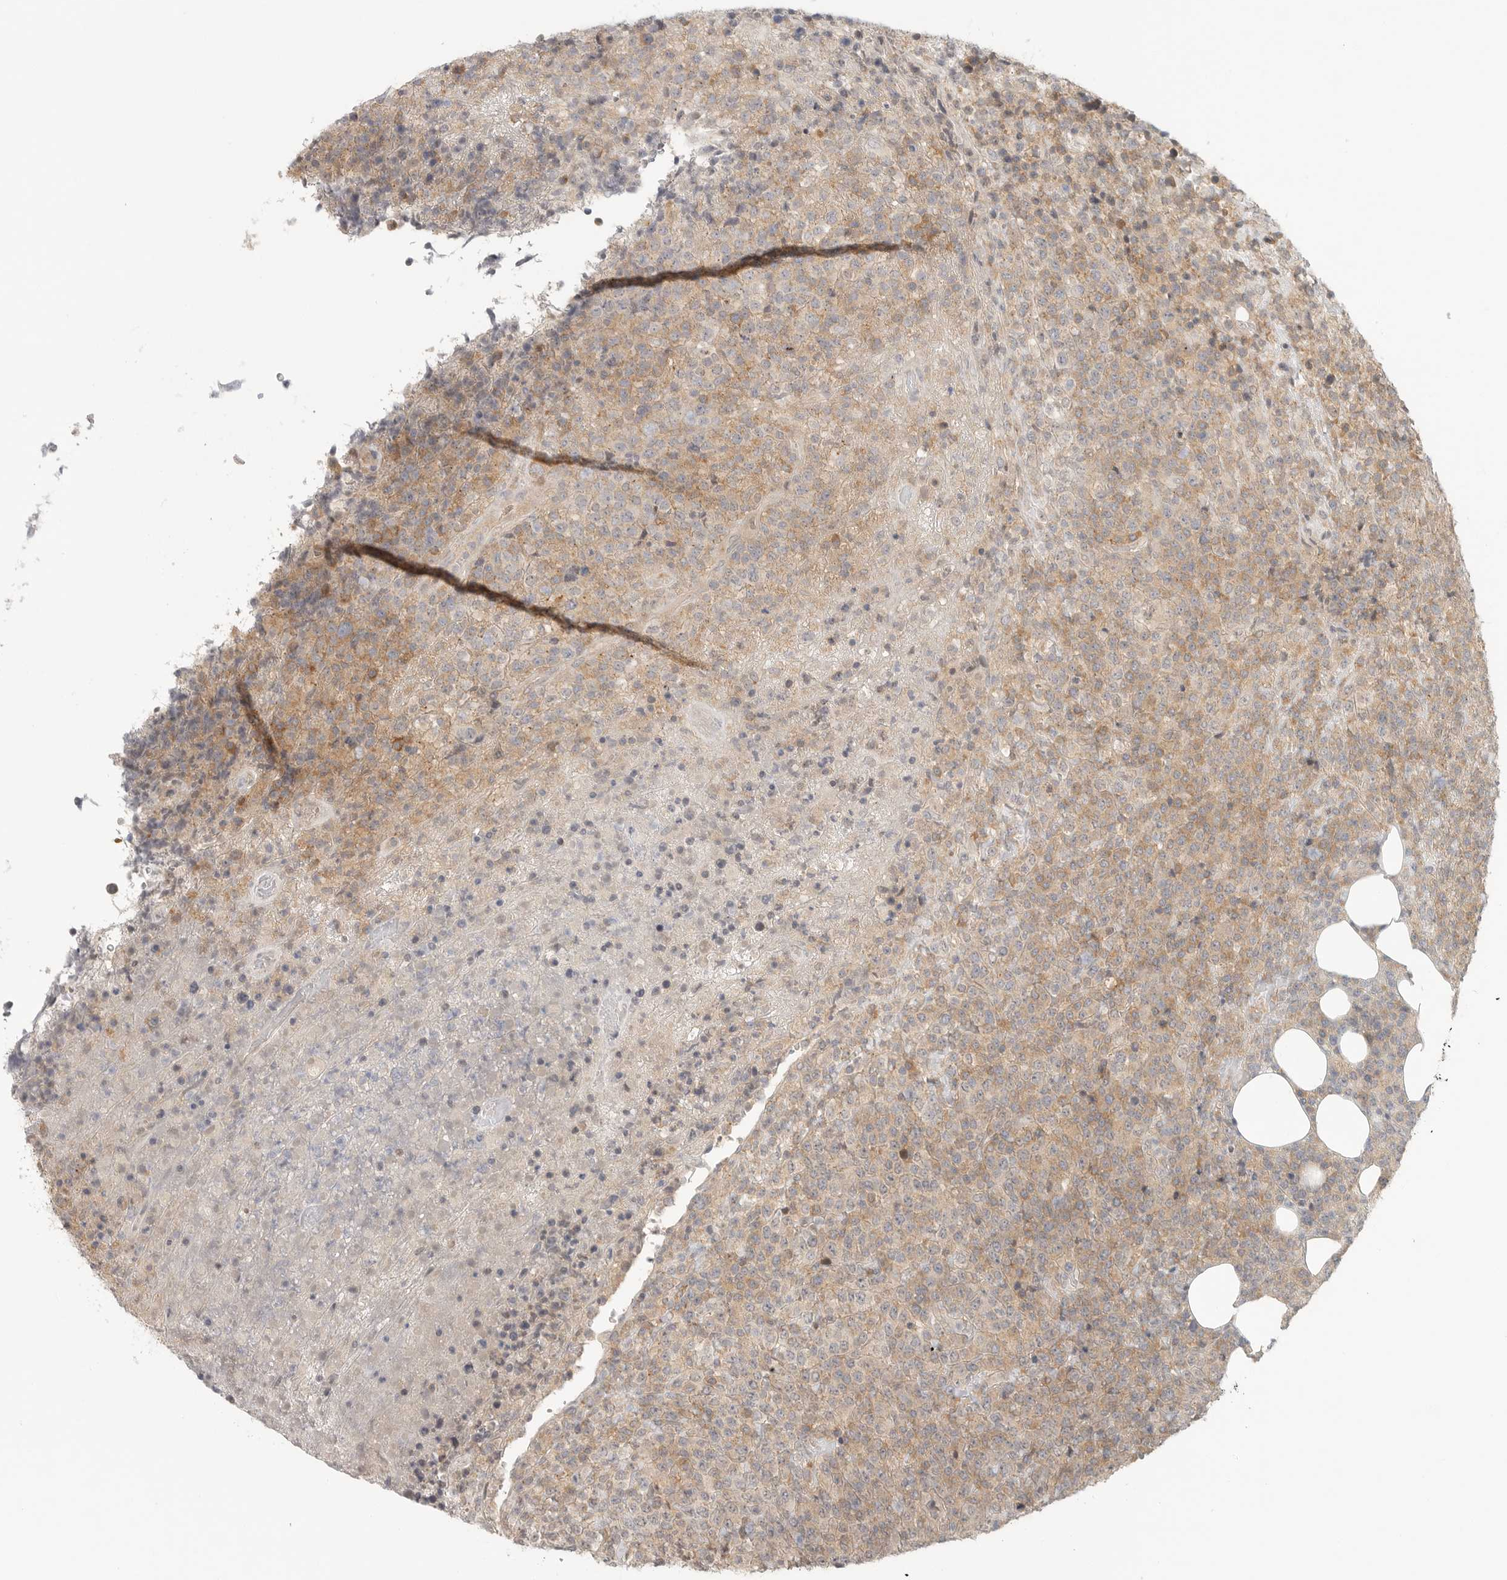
{"staining": {"intensity": "moderate", "quantity": "<25%", "location": "cytoplasmic/membranous"}, "tissue": "lymphoma", "cell_type": "Tumor cells", "image_type": "cancer", "snomed": [{"axis": "morphology", "description": "Malignant lymphoma, non-Hodgkin's type, High grade"}, {"axis": "topography", "description": "Lymph node"}], "caption": "This is an image of immunohistochemistry (IHC) staining of malignant lymphoma, non-Hodgkin's type (high-grade), which shows moderate positivity in the cytoplasmic/membranous of tumor cells.", "gene": "HDAC6", "patient": {"sex": "male", "age": 13}}